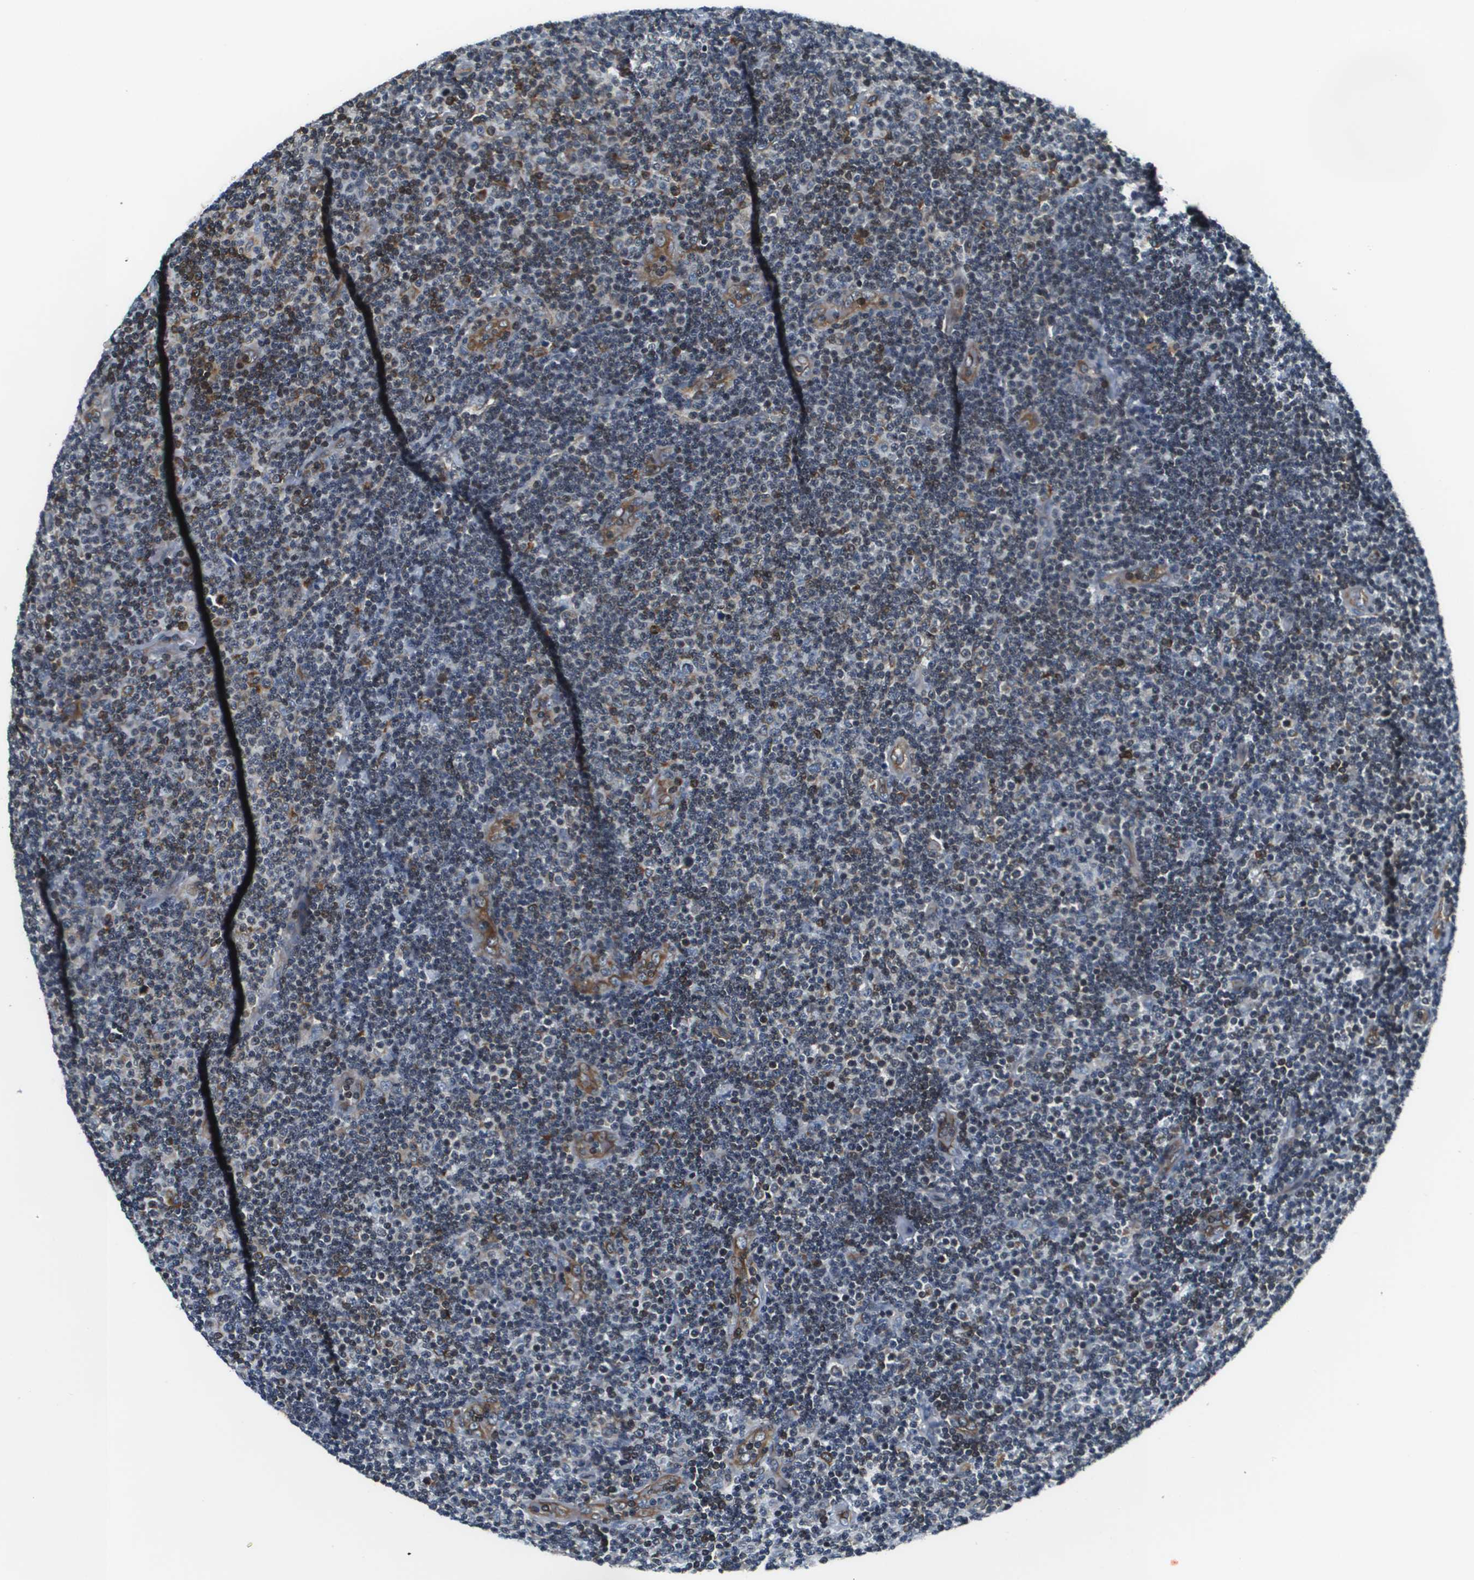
{"staining": {"intensity": "weak", "quantity": "25%-75%", "location": "nuclear"}, "tissue": "lymphoma", "cell_type": "Tumor cells", "image_type": "cancer", "snomed": [{"axis": "morphology", "description": "Malignant lymphoma, non-Hodgkin's type, Low grade"}, {"axis": "topography", "description": "Lymph node"}], "caption": "Tumor cells reveal low levels of weak nuclear expression in about 25%-75% of cells in human malignant lymphoma, non-Hodgkin's type (low-grade). (DAB (3,3'-diaminobenzidine) IHC, brown staining for protein, blue staining for nuclei).", "gene": "ESYT1", "patient": {"sex": "male", "age": 83}}